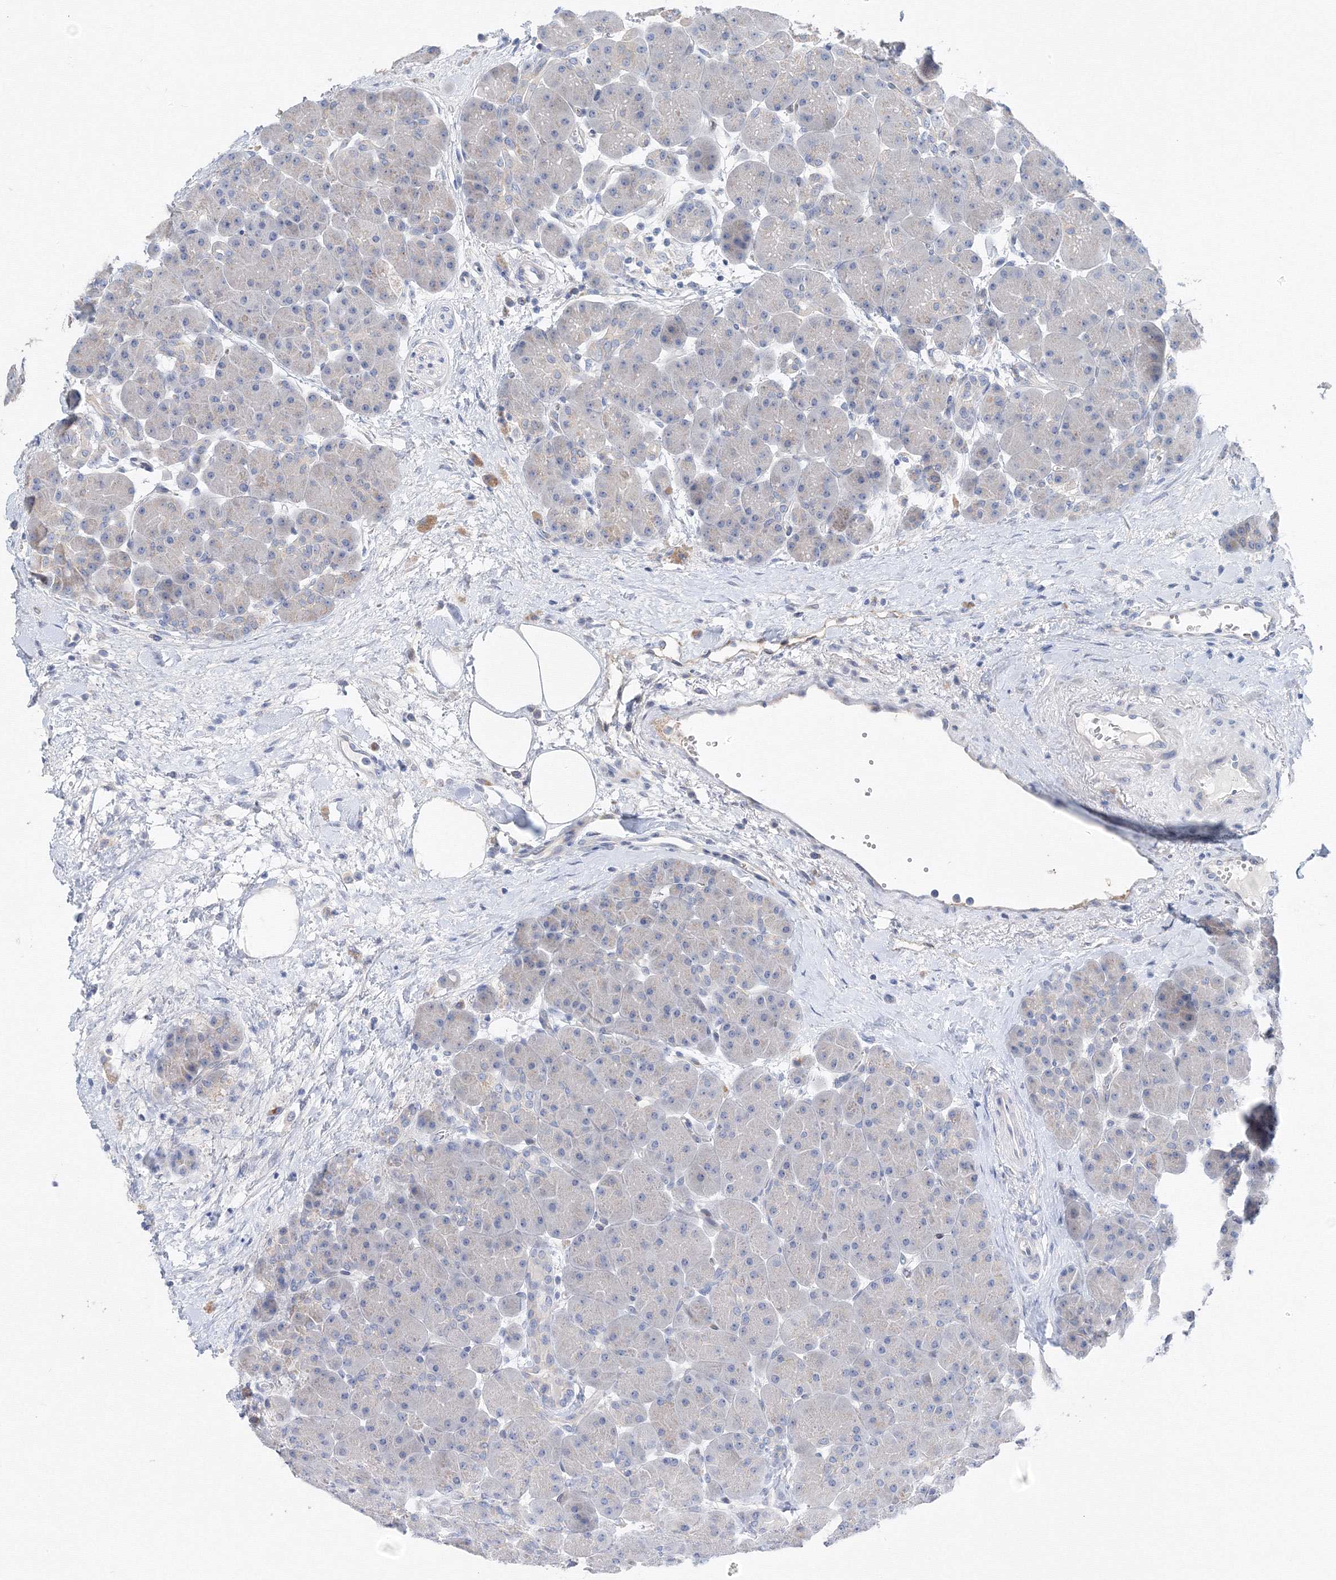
{"staining": {"intensity": "negative", "quantity": "none", "location": "none"}, "tissue": "pancreas", "cell_type": "Exocrine glandular cells", "image_type": "normal", "snomed": [{"axis": "morphology", "description": "Normal tissue, NOS"}, {"axis": "topography", "description": "Pancreas"}], "caption": "A histopathology image of human pancreas is negative for staining in exocrine glandular cells. (DAB (3,3'-diaminobenzidine) IHC with hematoxylin counter stain).", "gene": "TAMM41", "patient": {"sex": "male", "age": 66}}